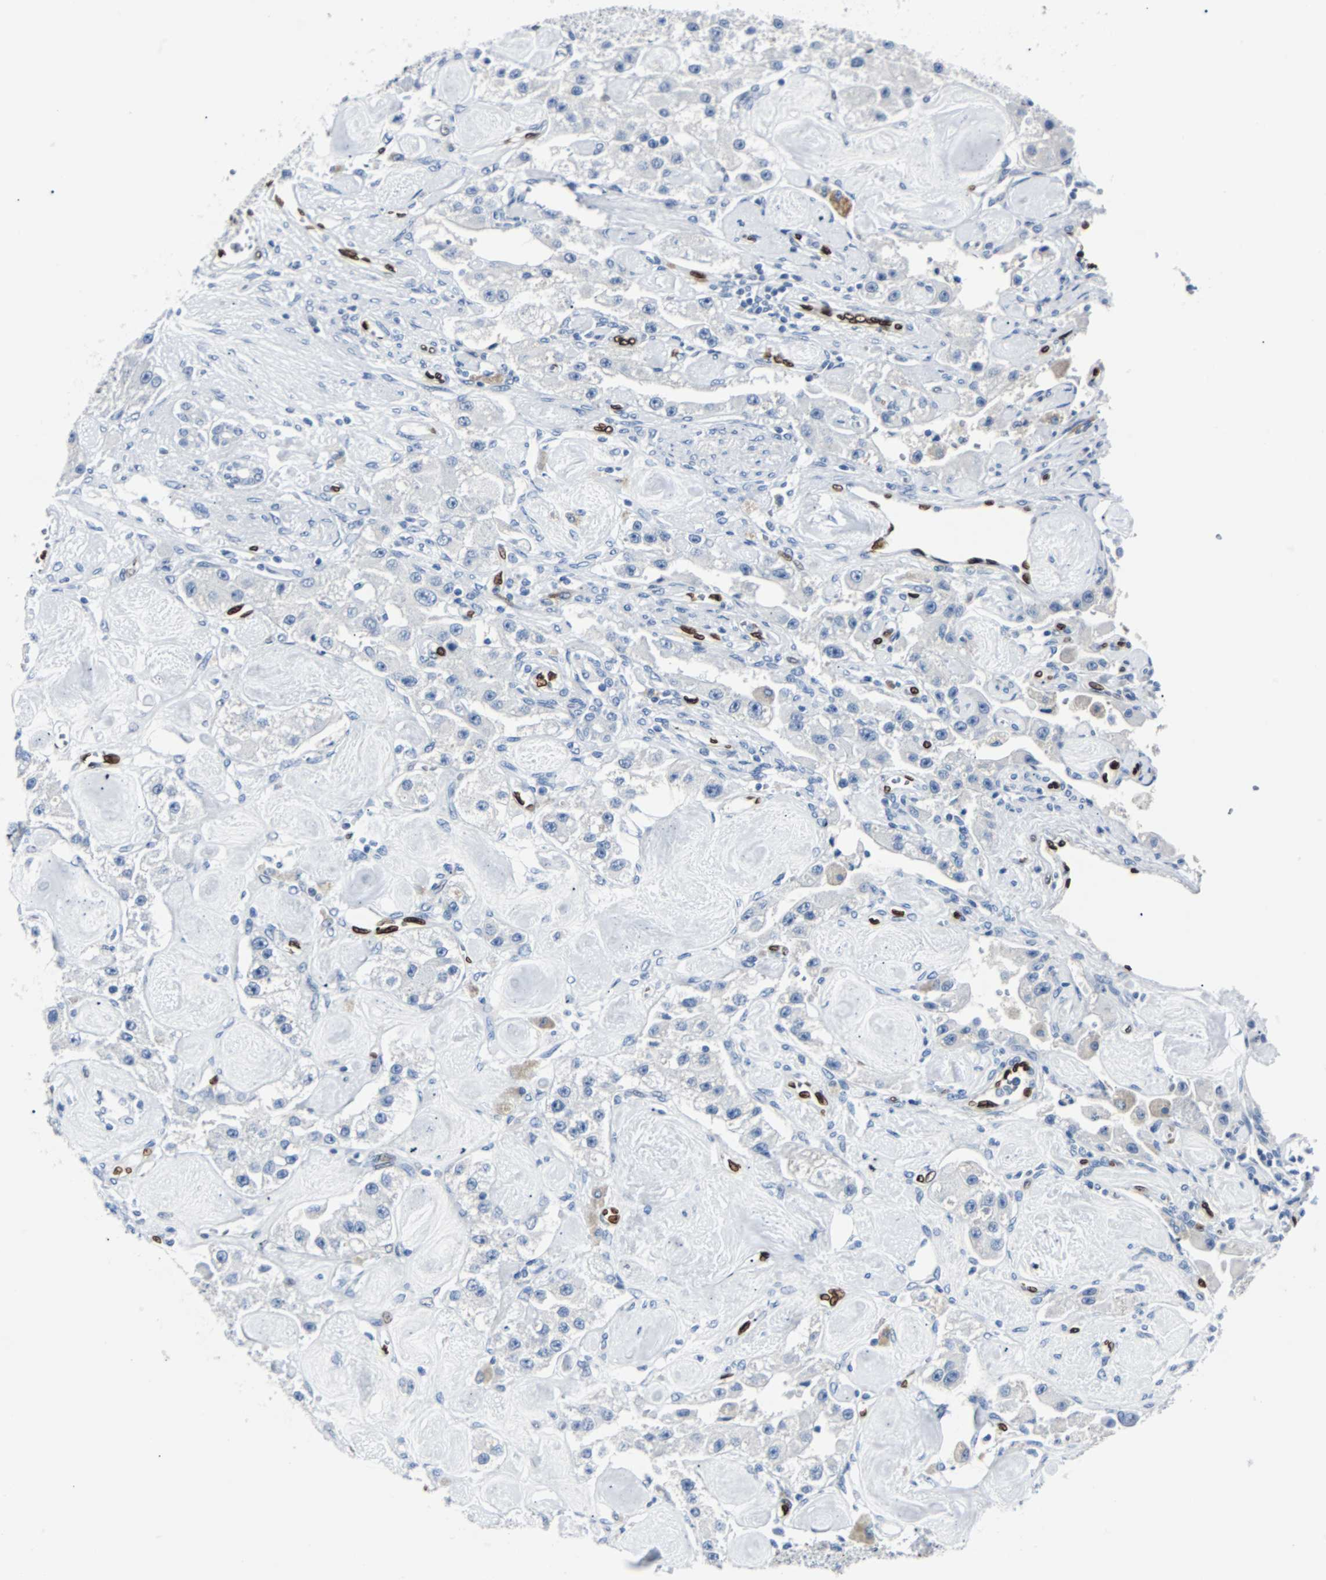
{"staining": {"intensity": "negative", "quantity": "none", "location": "none"}, "tissue": "carcinoid", "cell_type": "Tumor cells", "image_type": "cancer", "snomed": [{"axis": "morphology", "description": "Carcinoid, malignant, NOS"}, {"axis": "topography", "description": "Pancreas"}], "caption": "Carcinoid (malignant) was stained to show a protein in brown. There is no significant expression in tumor cells.", "gene": "IL33", "patient": {"sex": "male", "age": 41}}